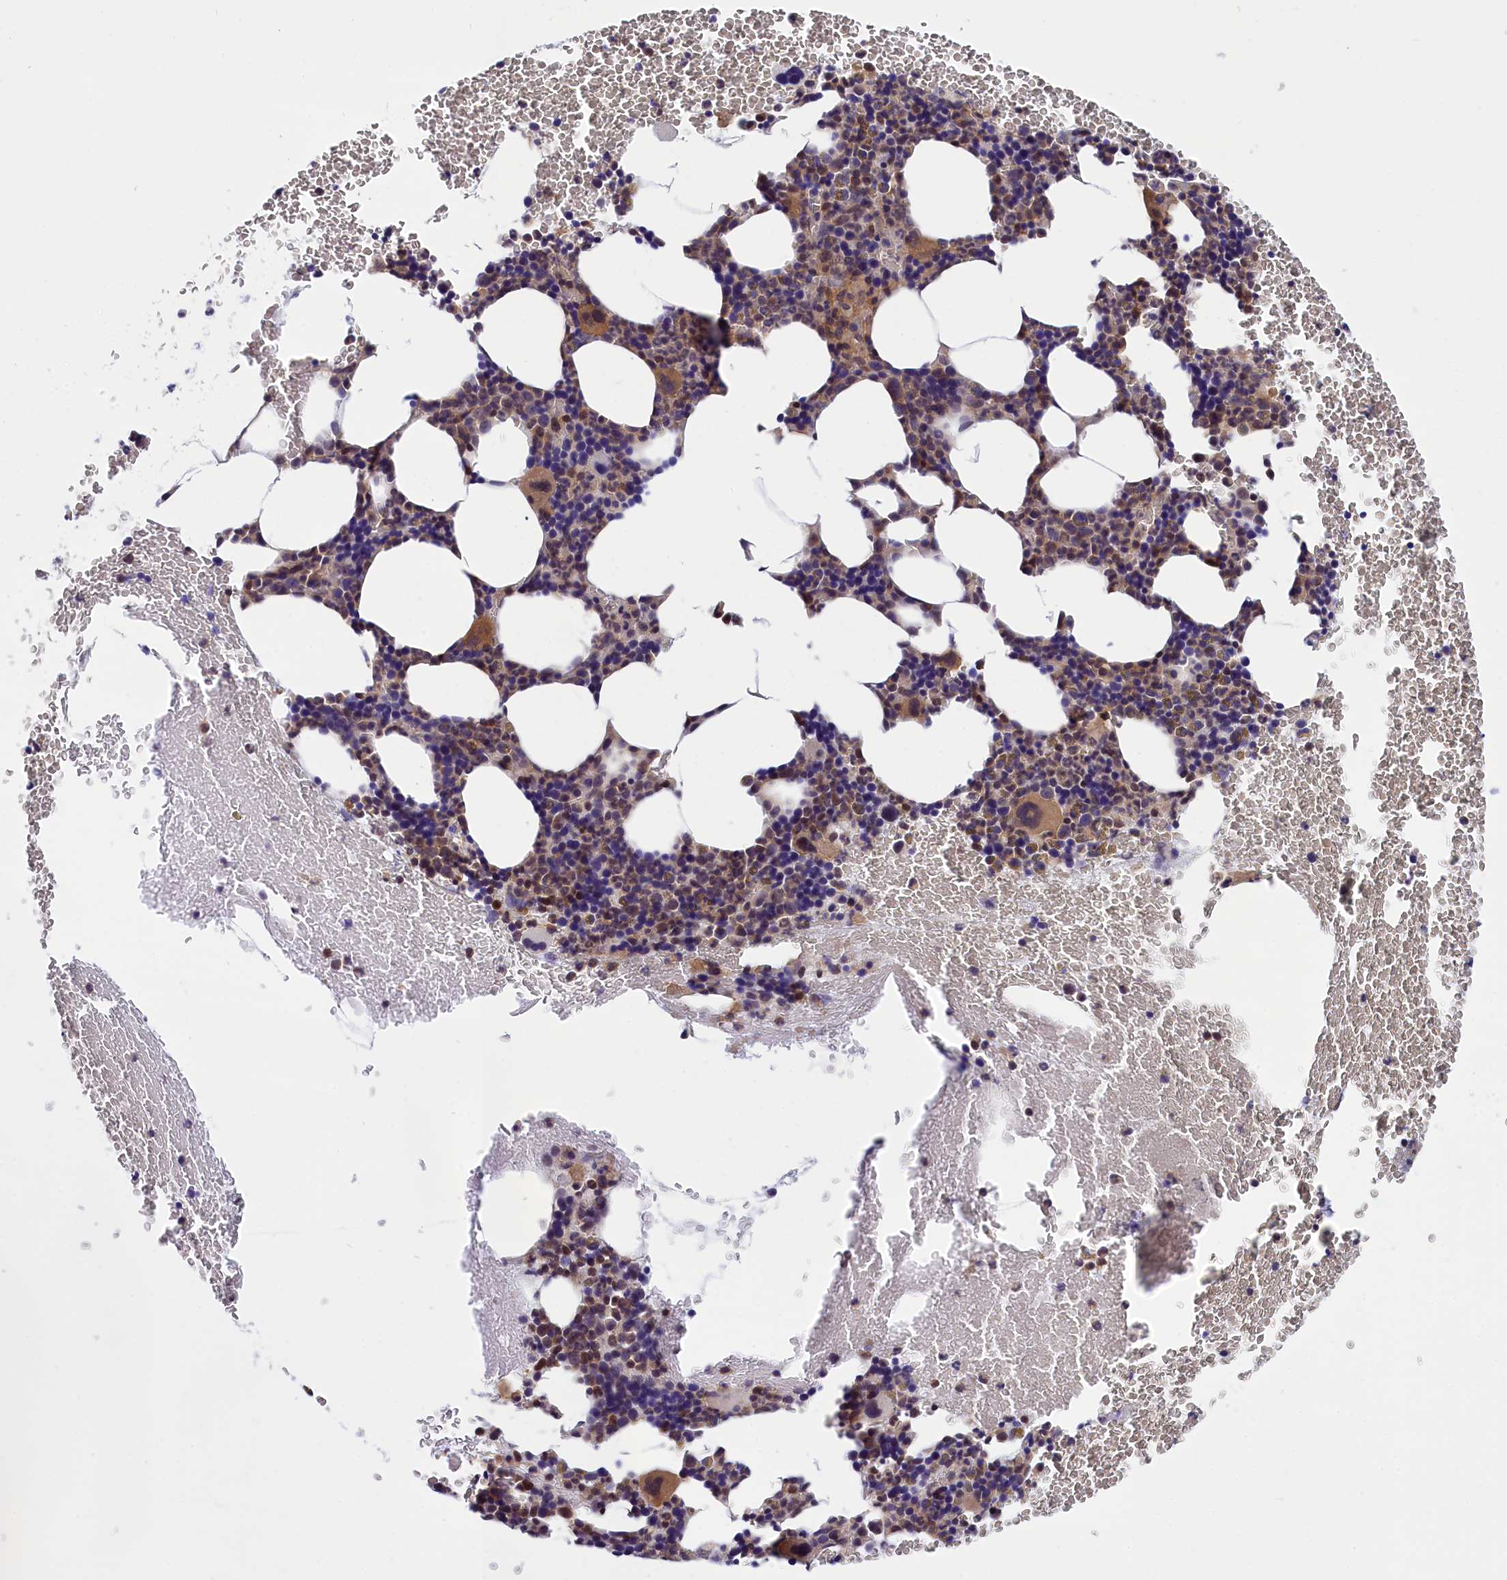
{"staining": {"intensity": "moderate", "quantity": ">75%", "location": "cytoplasmic/membranous"}, "tissue": "bone marrow", "cell_type": "Hematopoietic cells", "image_type": "normal", "snomed": [{"axis": "morphology", "description": "Normal tissue, NOS"}, {"axis": "topography", "description": "Bone marrow"}], "caption": "IHC photomicrograph of normal bone marrow: bone marrow stained using immunohistochemistry demonstrates medium levels of moderate protein expression localized specifically in the cytoplasmic/membranous of hematopoietic cells, appearing as a cytoplasmic/membranous brown color.", "gene": "TBCB", "patient": {"sex": "male", "age": 75}}